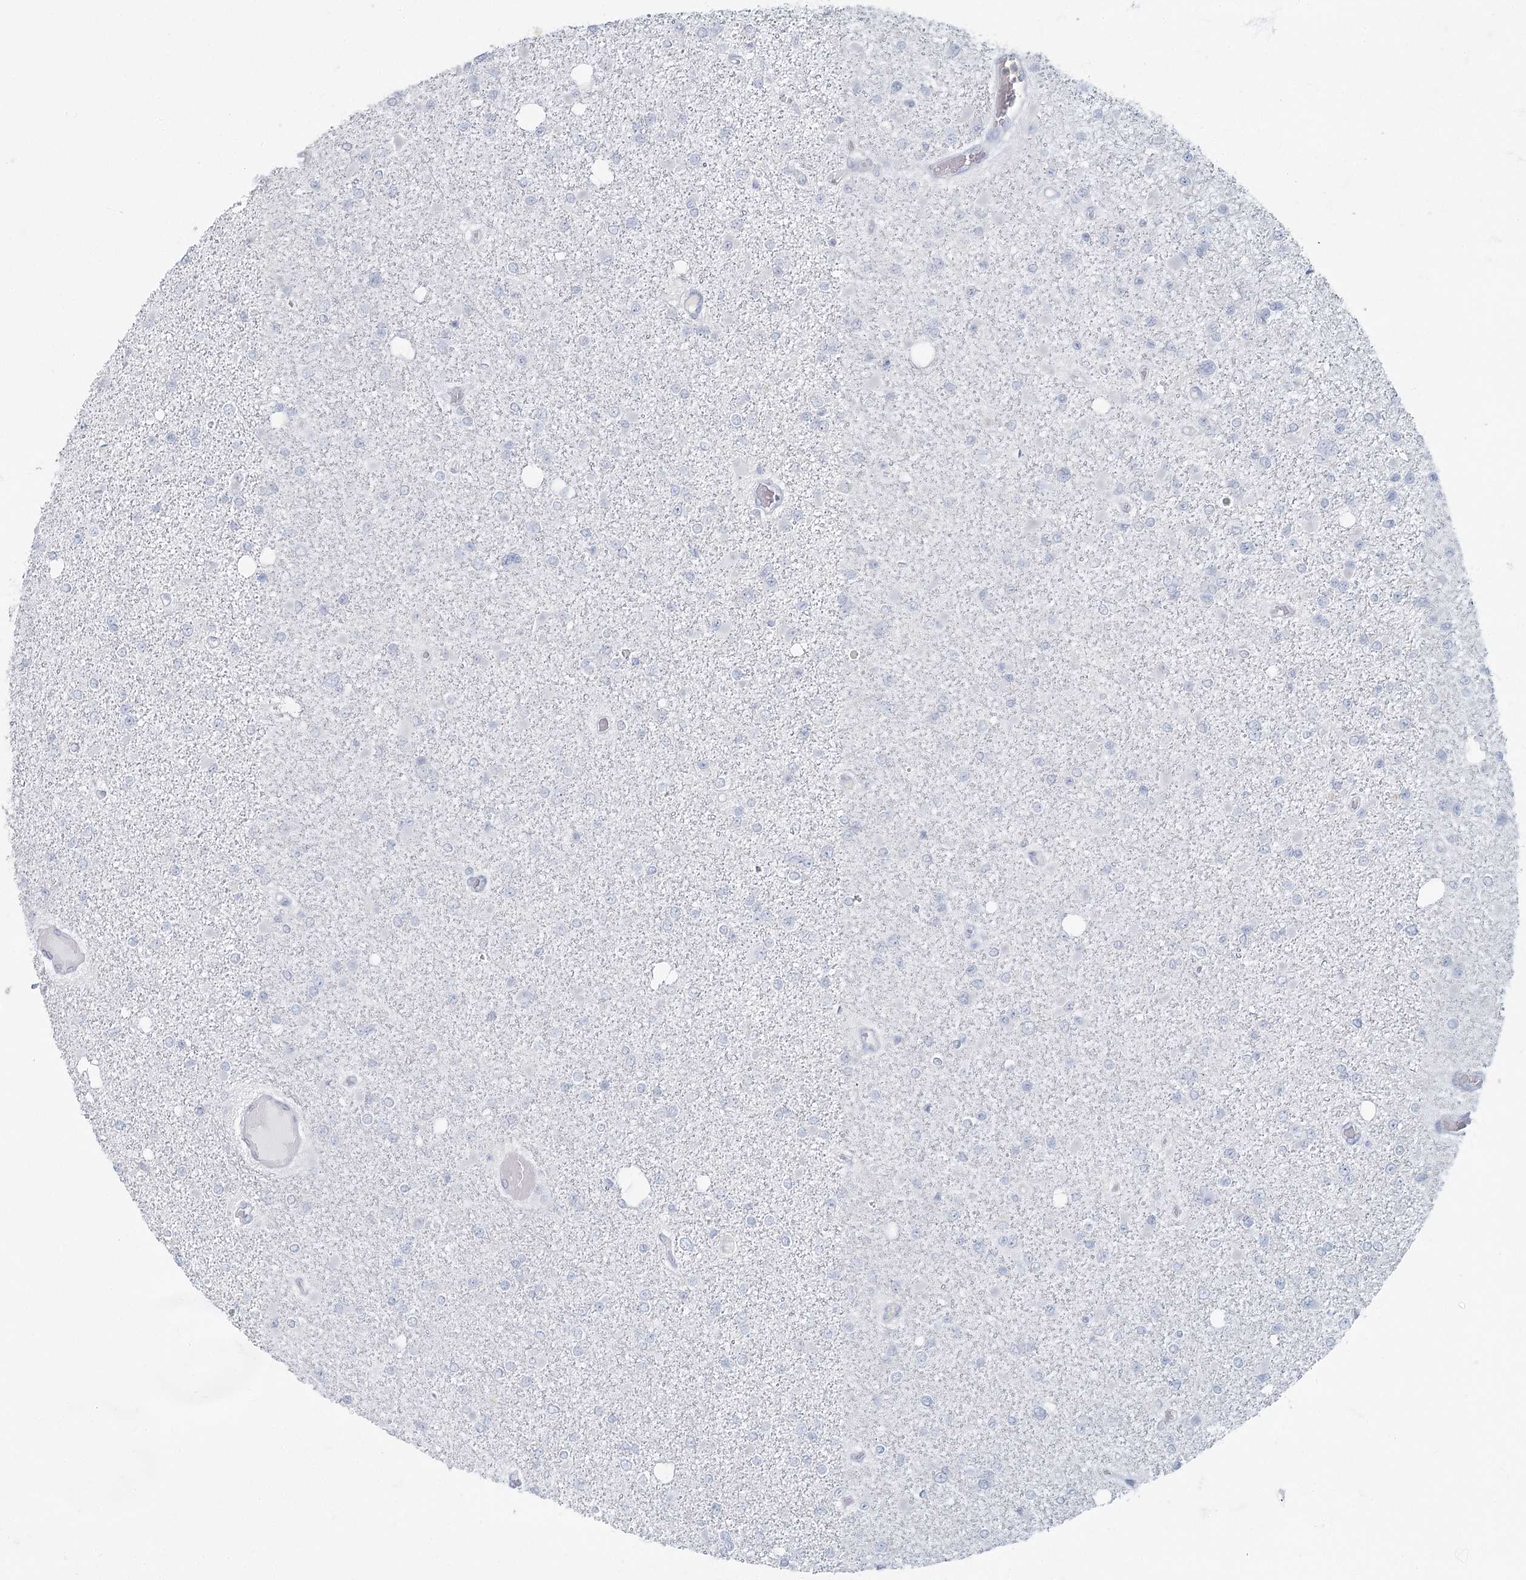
{"staining": {"intensity": "negative", "quantity": "none", "location": "none"}, "tissue": "glioma", "cell_type": "Tumor cells", "image_type": "cancer", "snomed": [{"axis": "morphology", "description": "Glioma, malignant, Low grade"}, {"axis": "topography", "description": "Brain"}], "caption": "The micrograph reveals no staining of tumor cells in low-grade glioma (malignant).", "gene": "FAM110C", "patient": {"sex": "female", "age": 22}}